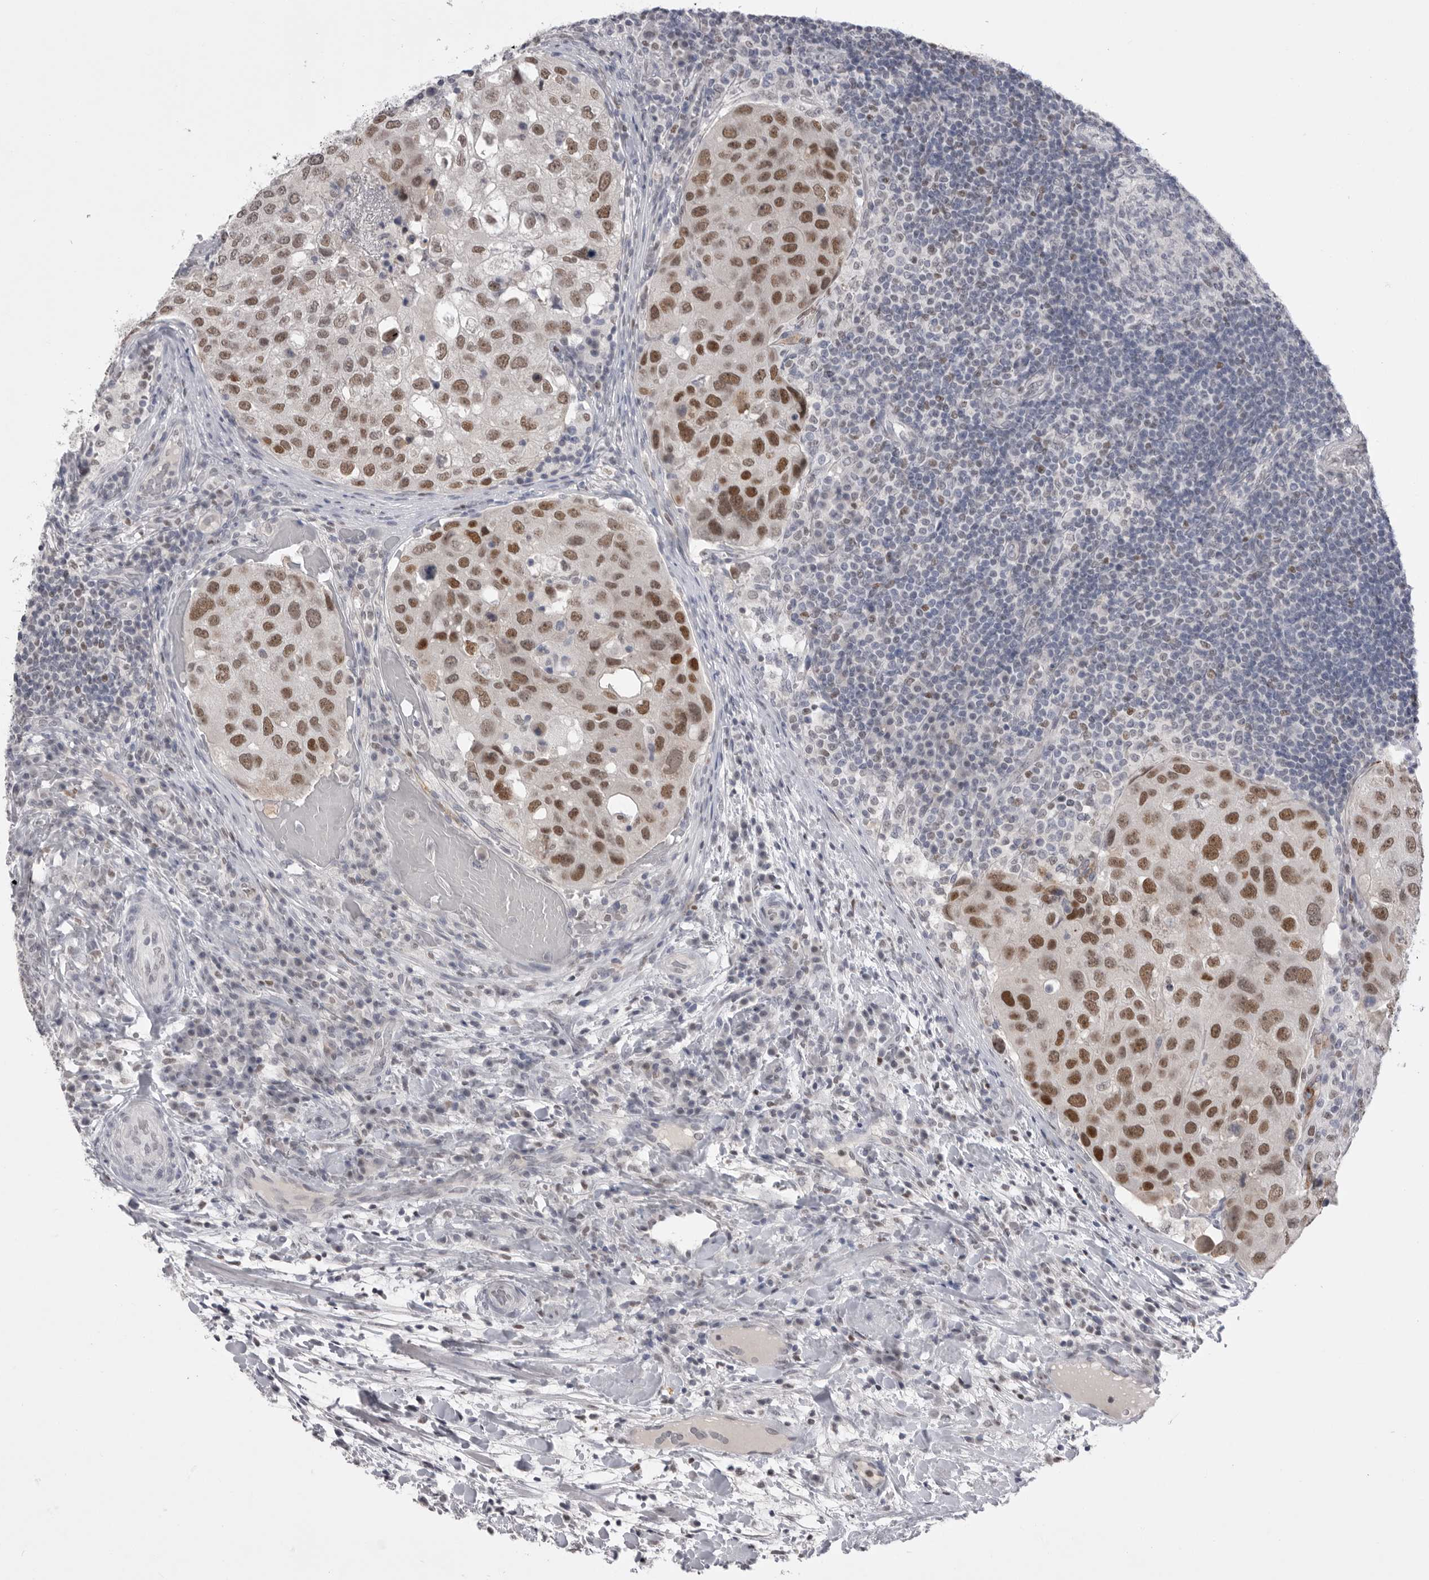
{"staining": {"intensity": "strong", "quantity": "25%-75%", "location": "nuclear"}, "tissue": "urothelial cancer", "cell_type": "Tumor cells", "image_type": "cancer", "snomed": [{"axis": "morphology", "description": "Urothelial carcinoma, High grade"}, {"axis": "topography", "description": "Lymph node"}, {"axis": "topography", "description": "Urinary bladder"}], "caption": "Urothelial carcinoma (high-grade) tissue reveals strong nuclear positivity in about 25%-75% of tumor cells, visualized by immunohistochemistry.", "gene": "ZBTB7B", "patient": {"sex": "male", "age": 51}}